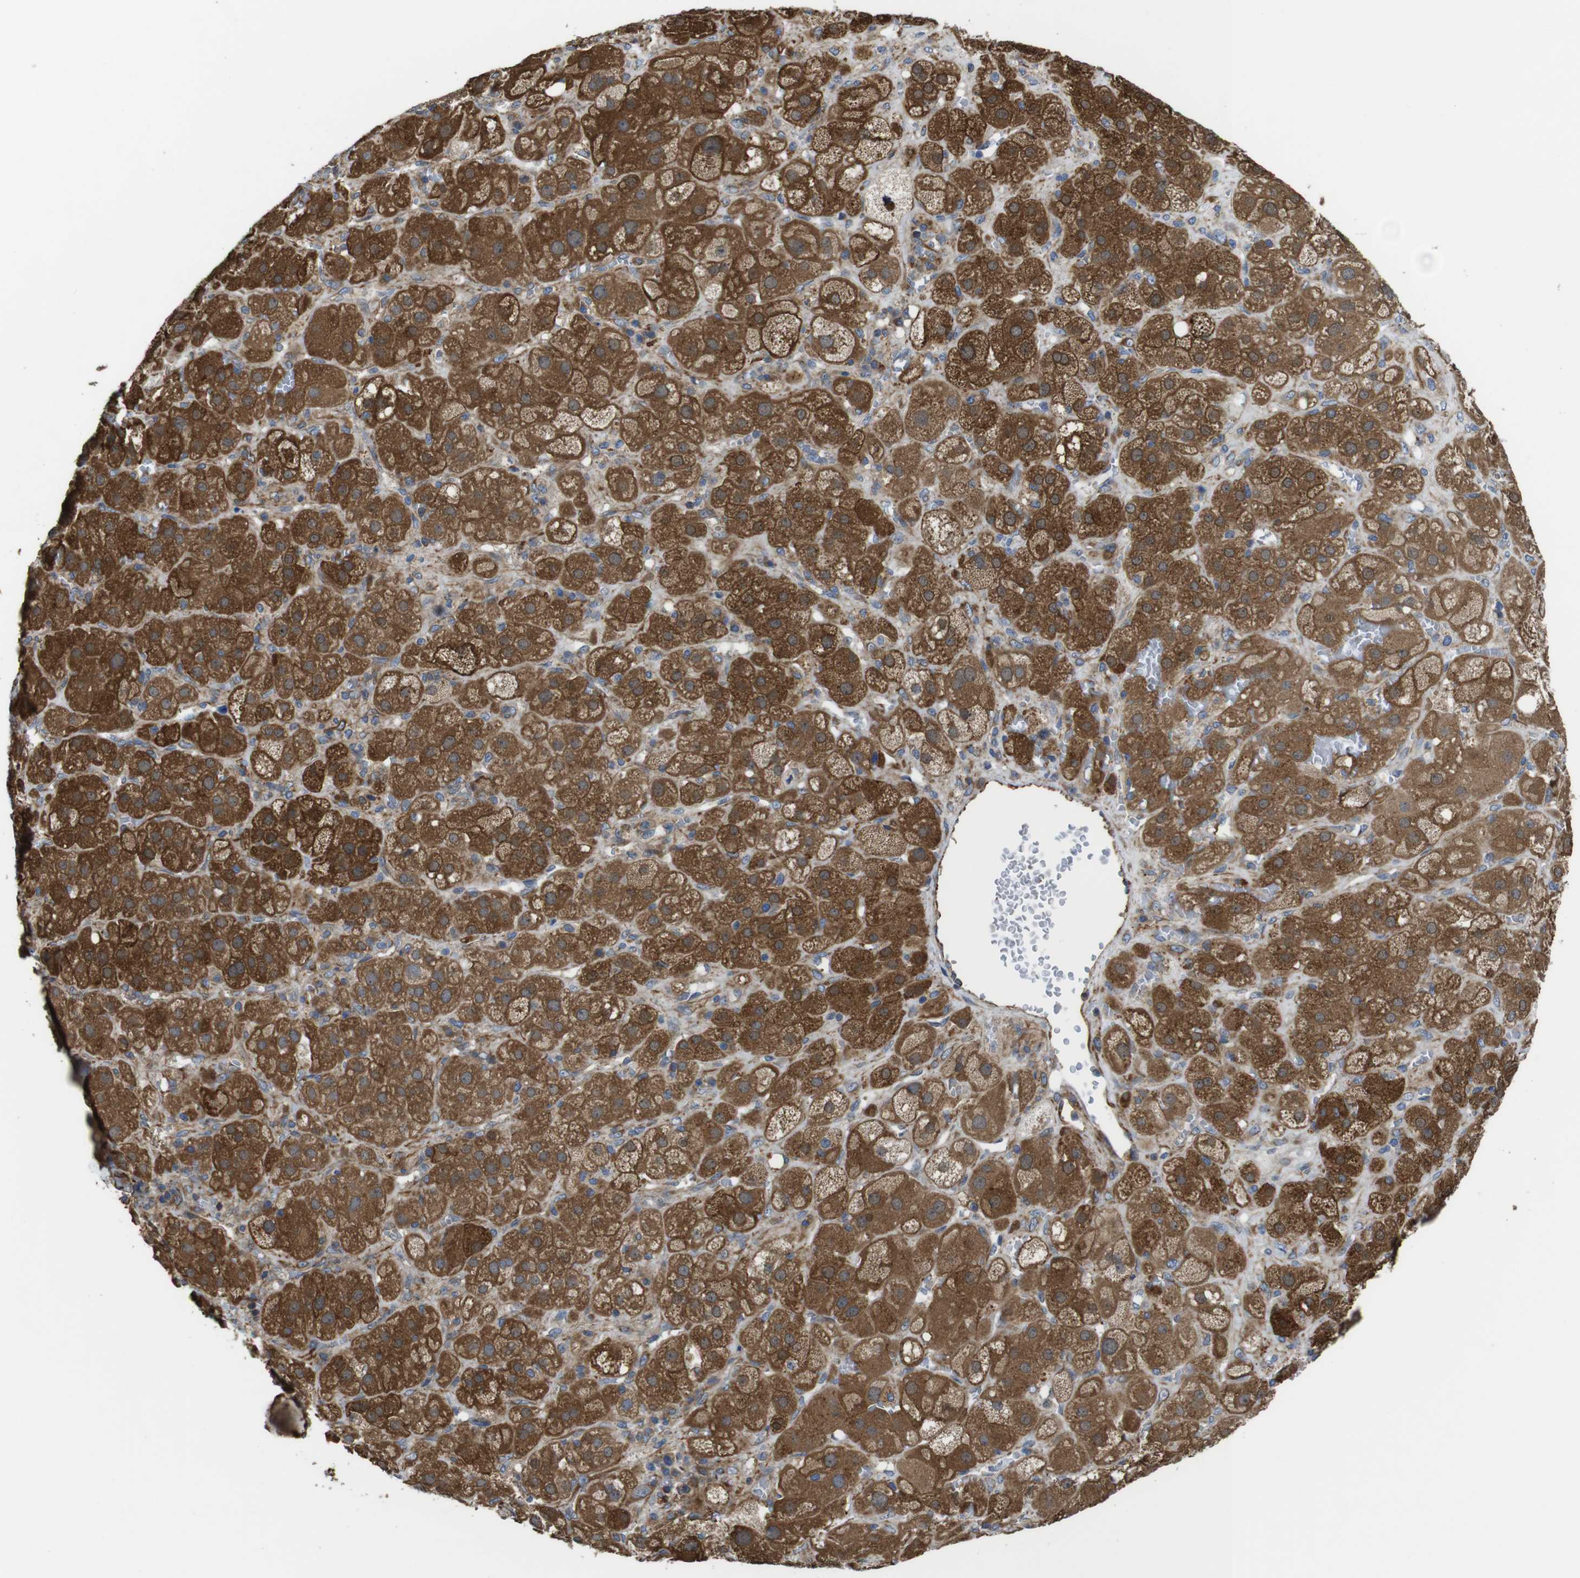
{"staining": {"intensity": "strong", "quantity": ">75%", "location": "cytoplasmic/membranous"}, "tissue": "adrenal gland", "cell_type": "Glandular cells", "image_type": "normal", "snomed": [{"axis": "morphology", "description": "Normal tissue, NOS"}, {"axis": "topography", "description": "Adrenal gland"}], "caption": "Approximately >75% of glandular cells in benign human adrenal gland show strong cytoplasmic/membranous protein positivity as visualized by brown immunohistochemical staining.", "gene": "POMK", "patient": {"sex": "female", "age": 47}}